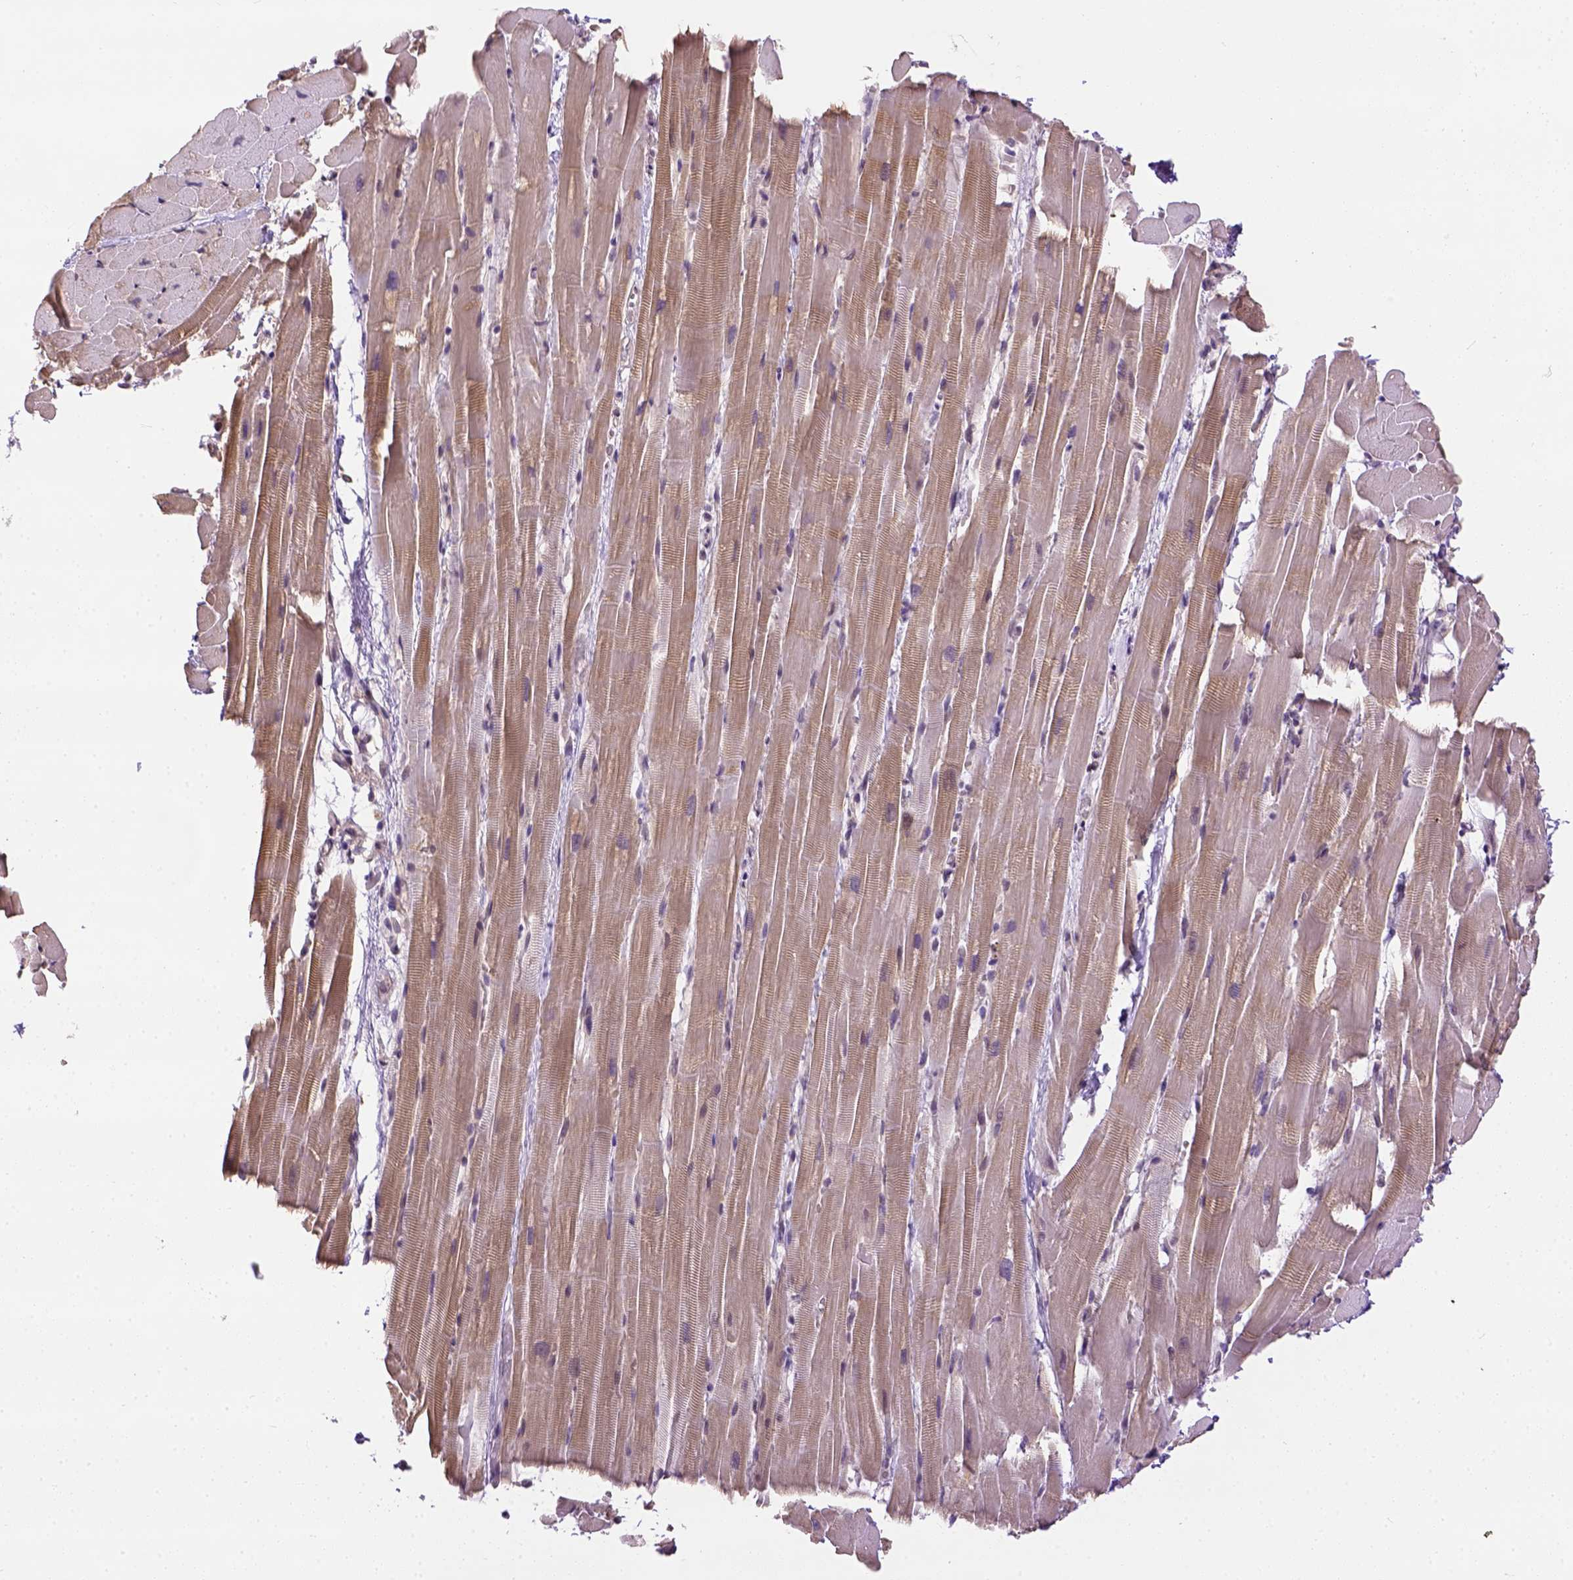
{"staining": {"intensity": "weak", "quantity": ">75%", "location": "cytoplasmic/membranous"}, "tissue": "heart muscle", "cell_type": "Cardiomyocytes", "image_type": "normal", "snomed": [{"axis": "morphology", "description": "Normal tissue, NOS"}, {"axis": "topography", "description": "Heart"}], "caption": "Weak cytoplasmic/membranous positivity for a protein is present in about >75% of cardiomyocytes of unremarkable heart muscle using immunohistochemistry (IHC).", "gene": "KAZN", "patient": {"sex": "male", "age": 37}}